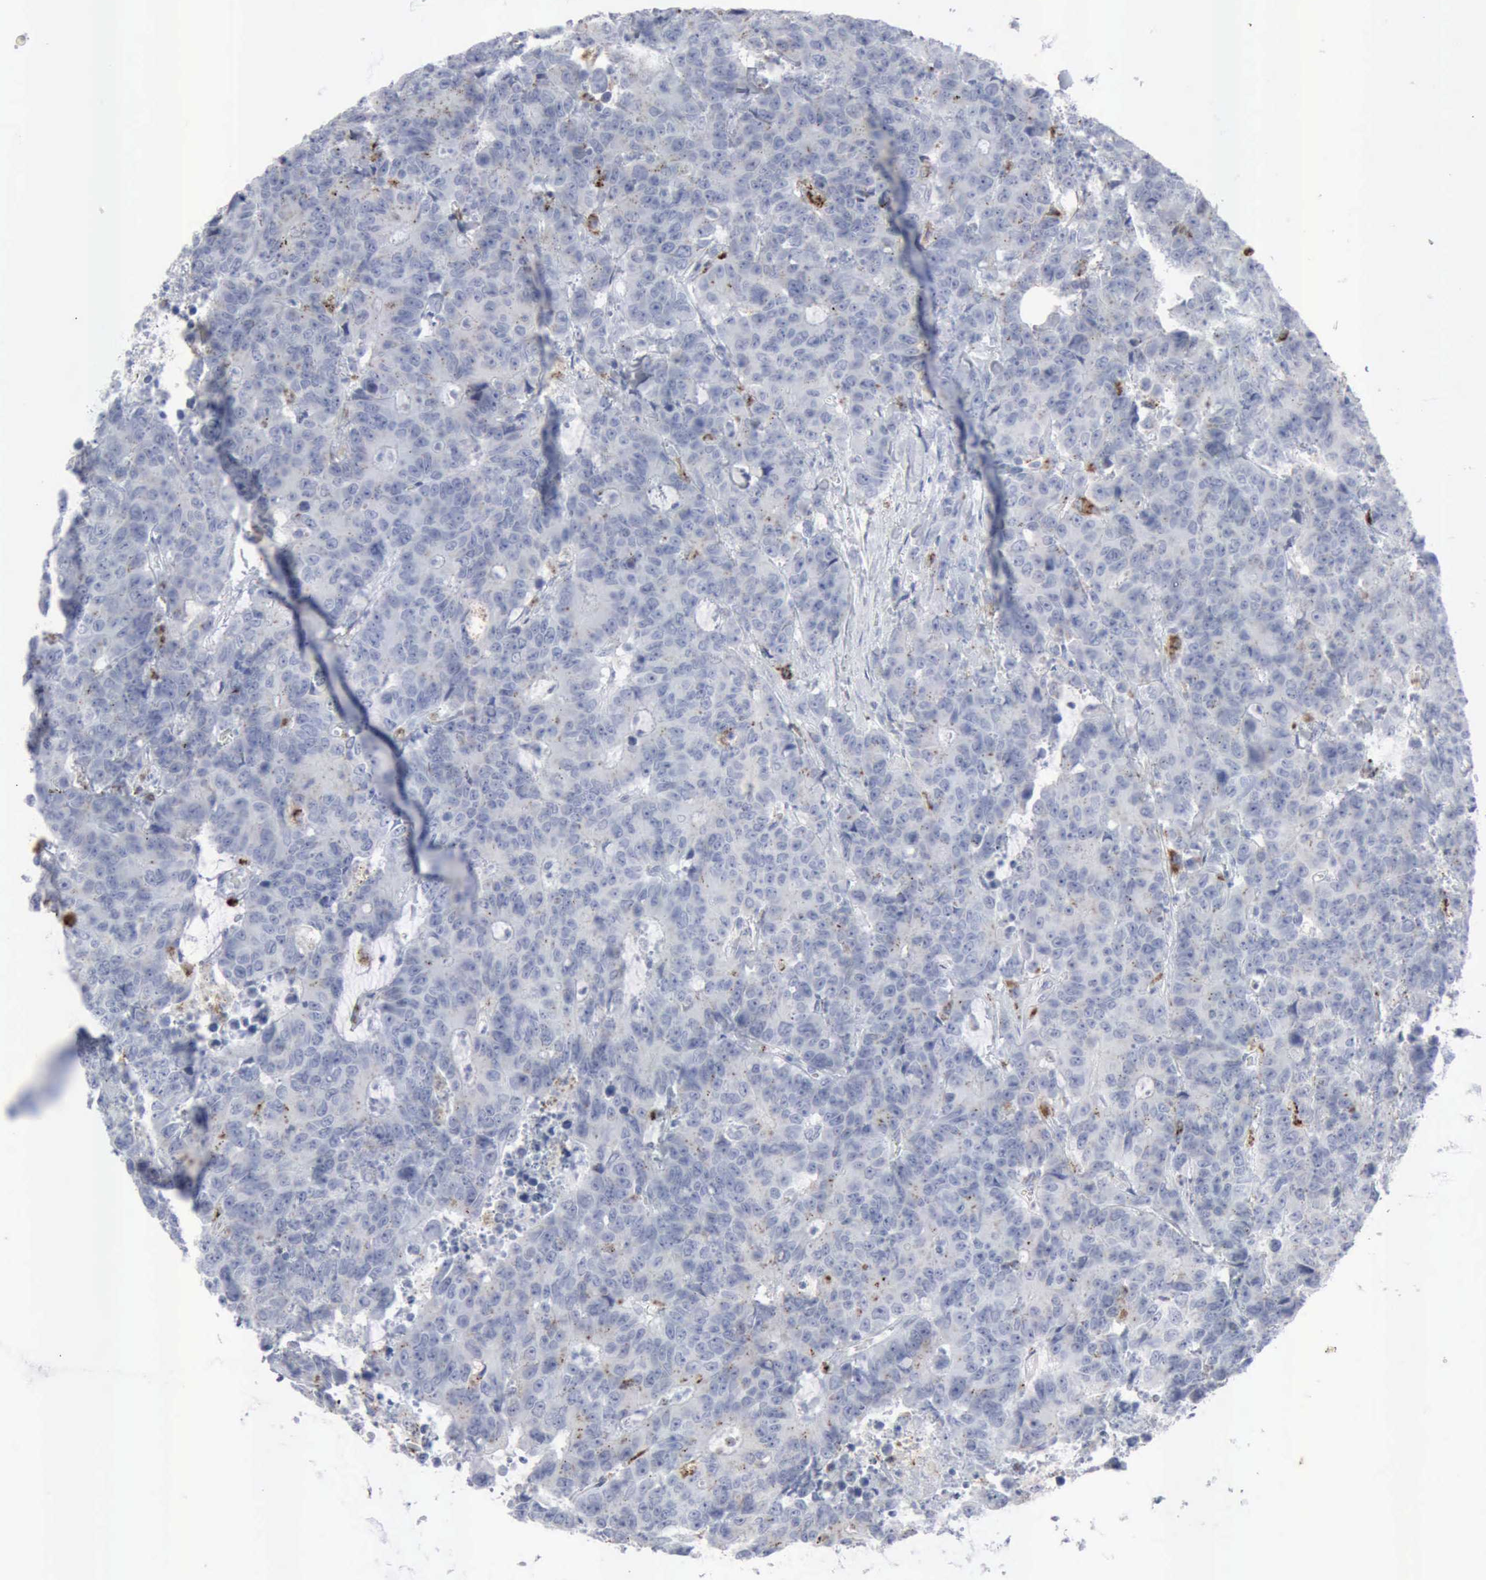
{"staining": {"intensity": "negative", "quantity": "none", "location": "none"}, "tissue": "colorectal cancer", "cell_type": "Tumor cells", "image_type": "cancer", "snomed": [{"axis": "morphology", "description": "Adenocarcinoma, NOS"}, {"axis": "topography", "description": "Colon"}], "caption": "Immunohistochemistry of human colorectal cancer (adenocarcinoma) demonstrates no positivity in tumor cells.", "gene": "GLA", "patient": {"sex": "female", "age": 86}}